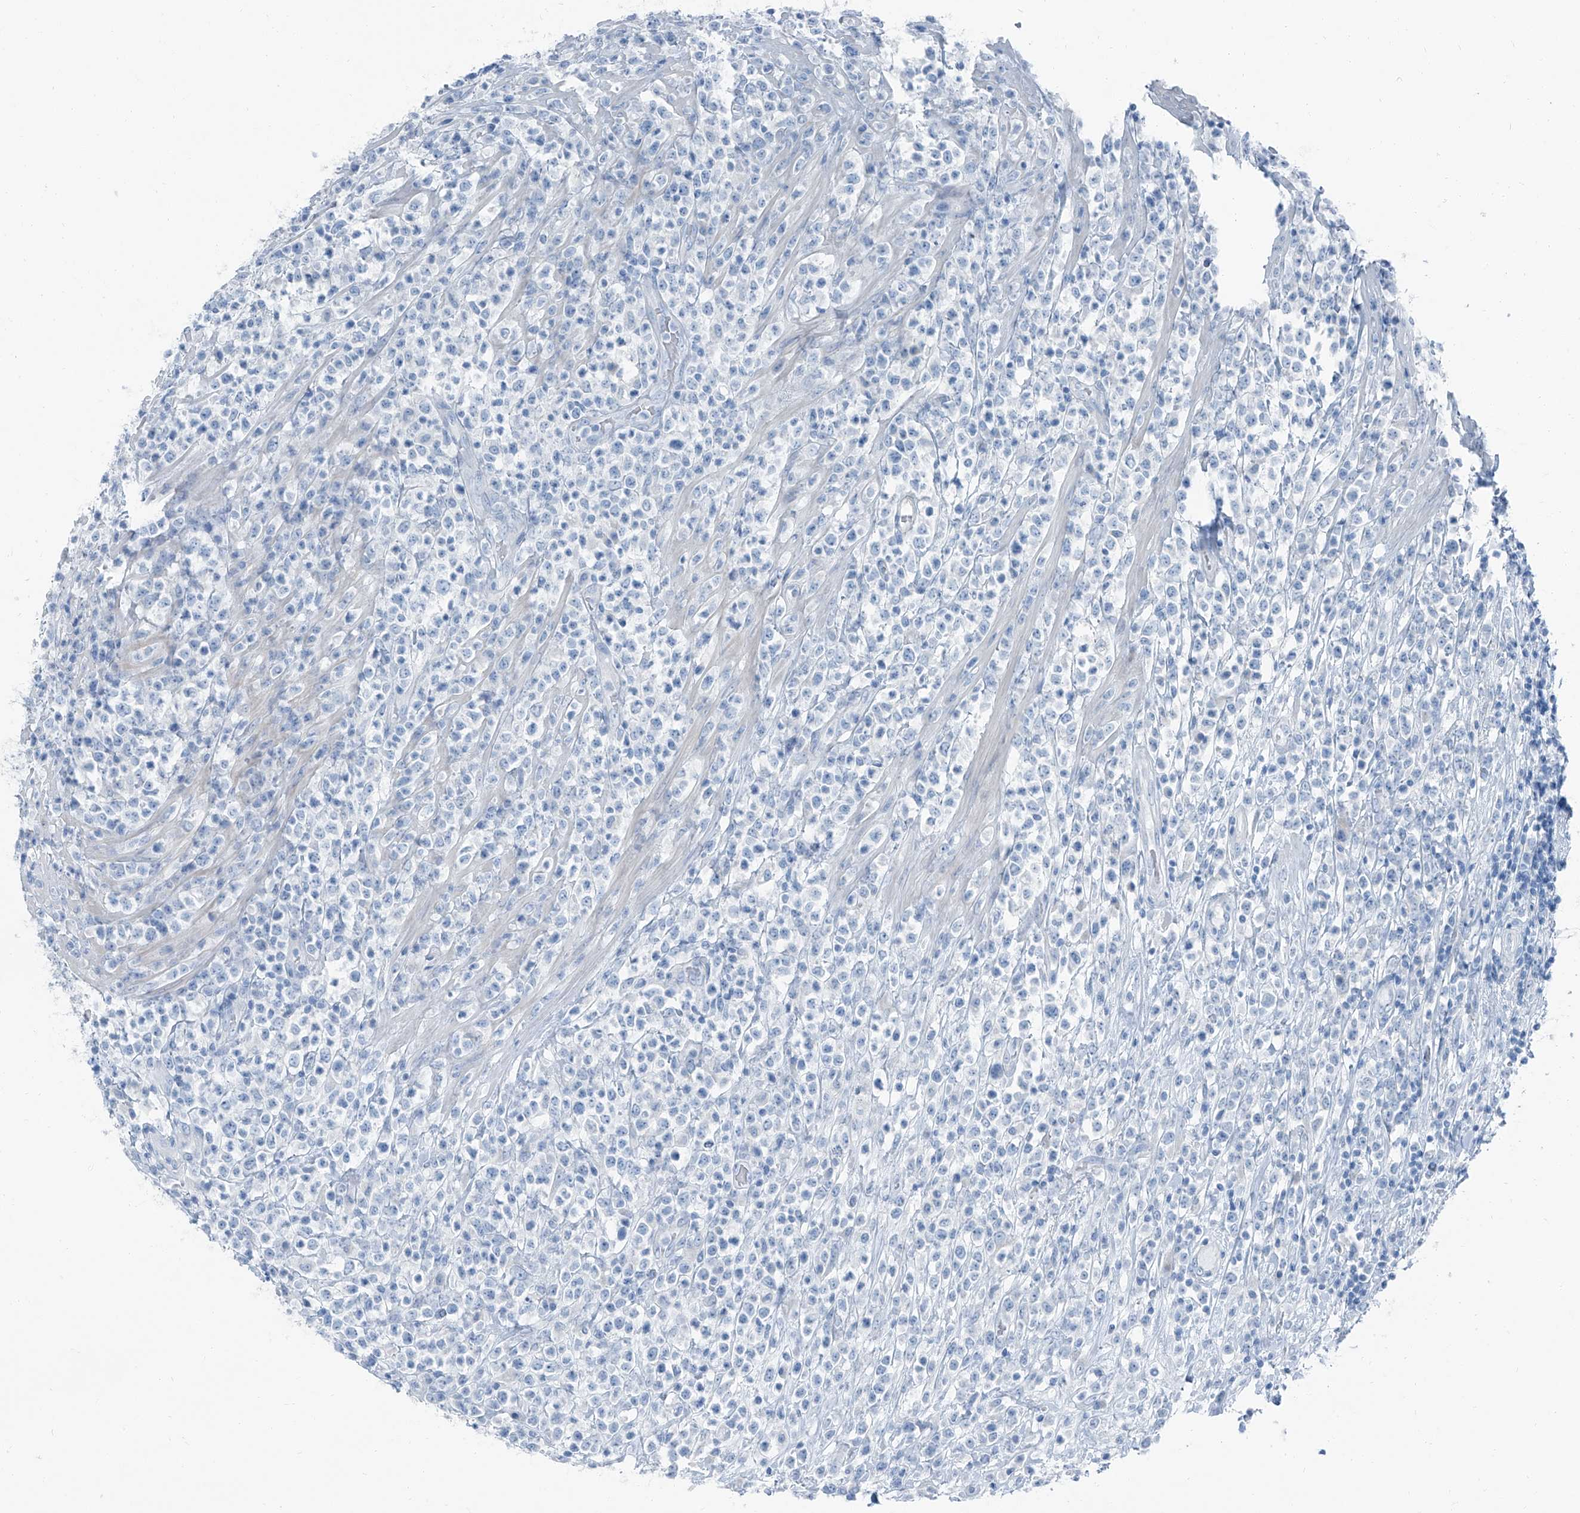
{"staining": {"intensity": "negative", "quantity": "none", "location": "none"}, "tissue": "lymphoma", "cell_type": "Tumor cells", "image_type": "cancer", "snomed": [{"axis": "morphology", "description": "Malignant lymphoma, non-Hodgkin's type, High grade"}, {"axis": "topography", "description": "Colon"}], "caption": "Immunohistochemistry photomicrograph of malignant lymphoma, non-Hodgkin's type (high-grade) stained for a protein (brown), which demonstrates no expression in tumor cells.", "gene": "RGN", "patient": {"sex": "female", "age": 53}}